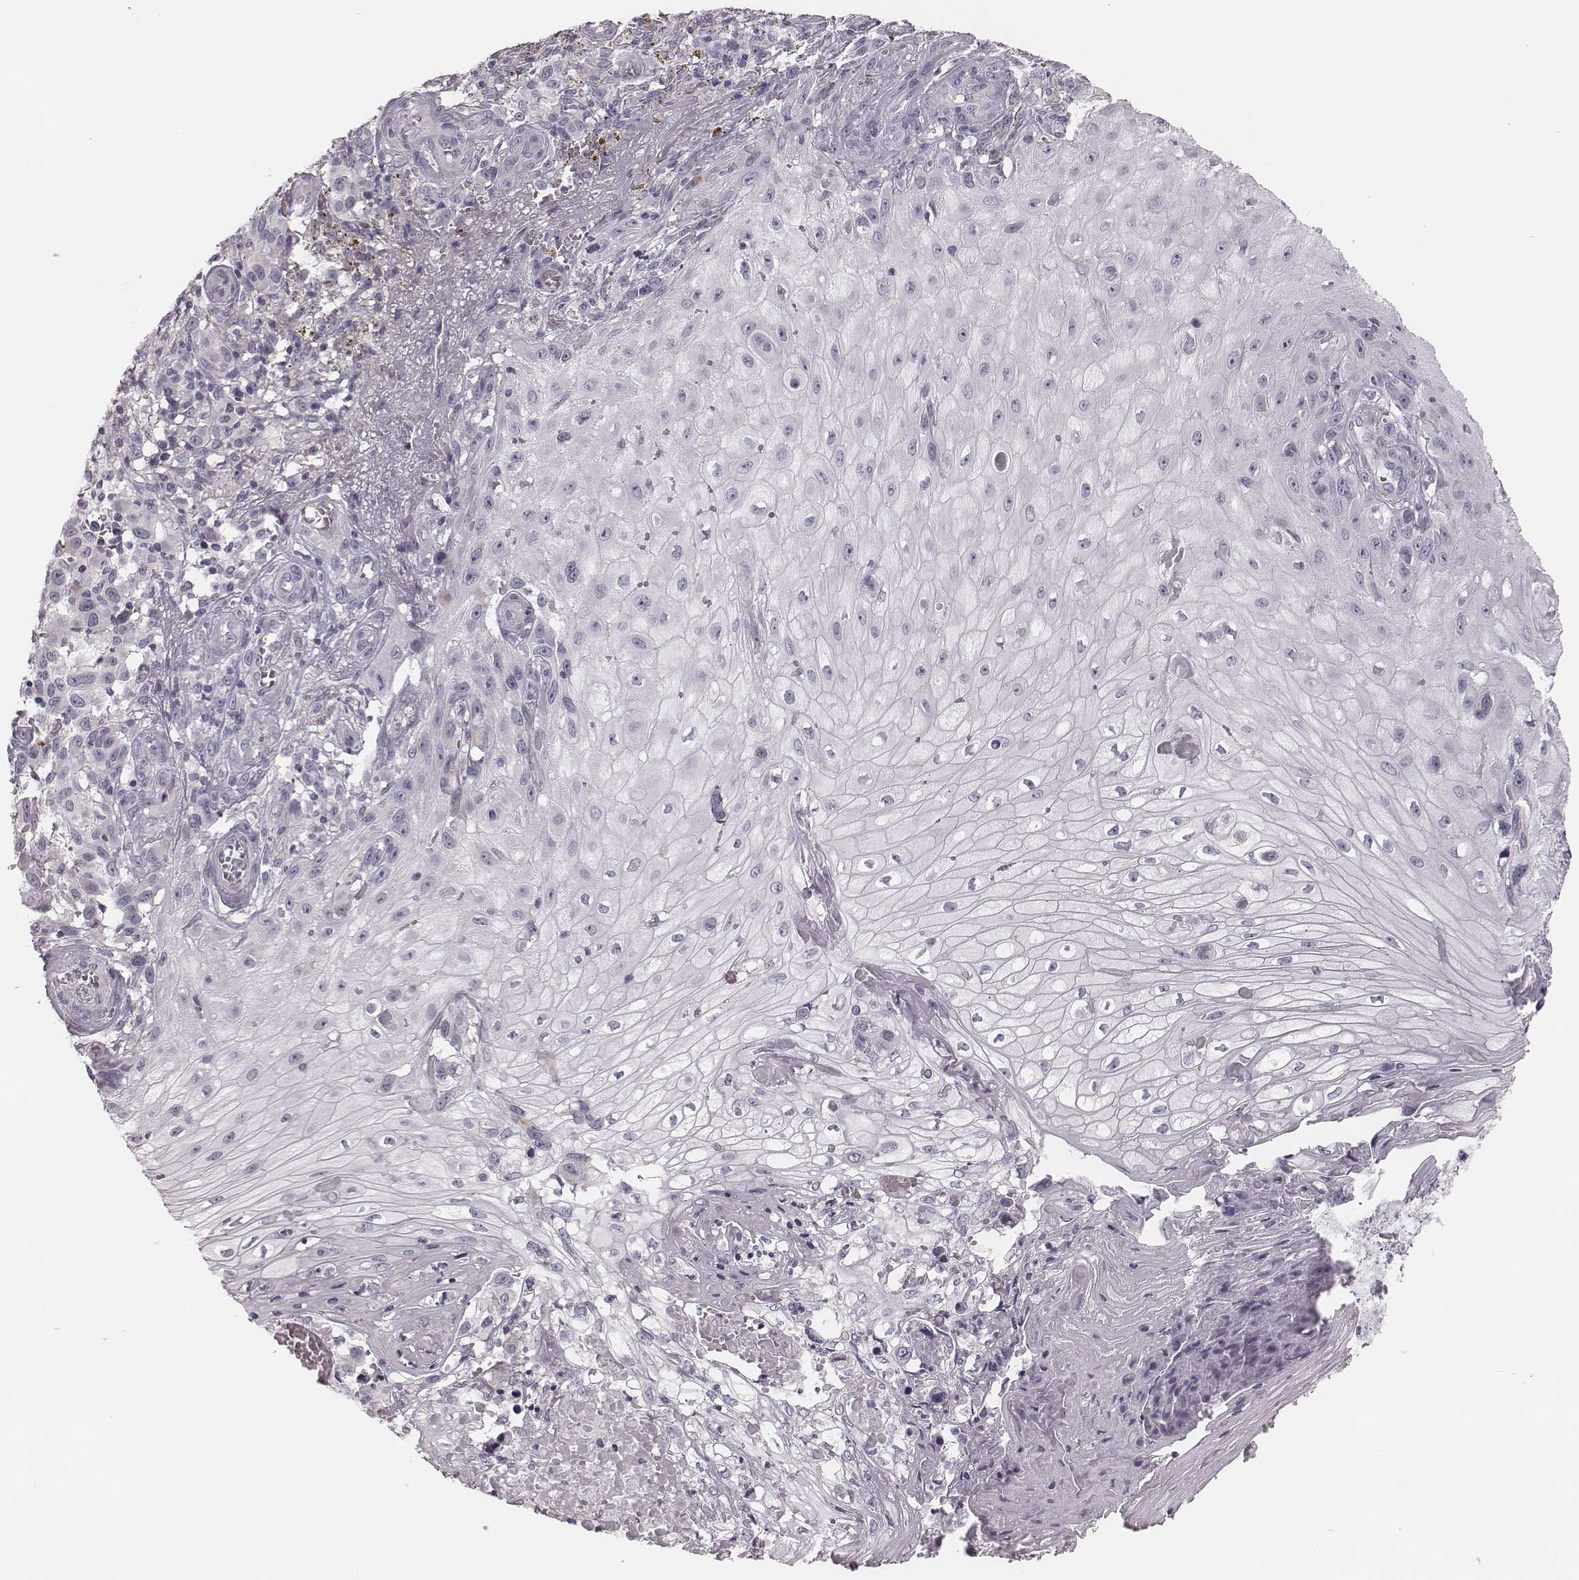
{"staining": {"intensity": "negative", "quantity": "none", "location": "none"}, "tissue": "melanoma", "cell_type": "Tumor cells", "image_type": "cancer", "snomed": [{"axis": "morphology", "description": "Malignant melanoma, NOS"}, {"axis": "topography", "description": "Skin"}], "caption": "IHC image of neoplastic tissue: human melanoma stained with DAB demonstrates no significant protein staining in tumor cells. (Brightfield microscopy of DAB immunohistochemistry (IHC) at high magnification).", "gene": "SPA17", "patient": {"sex": "female", "age": 53}}